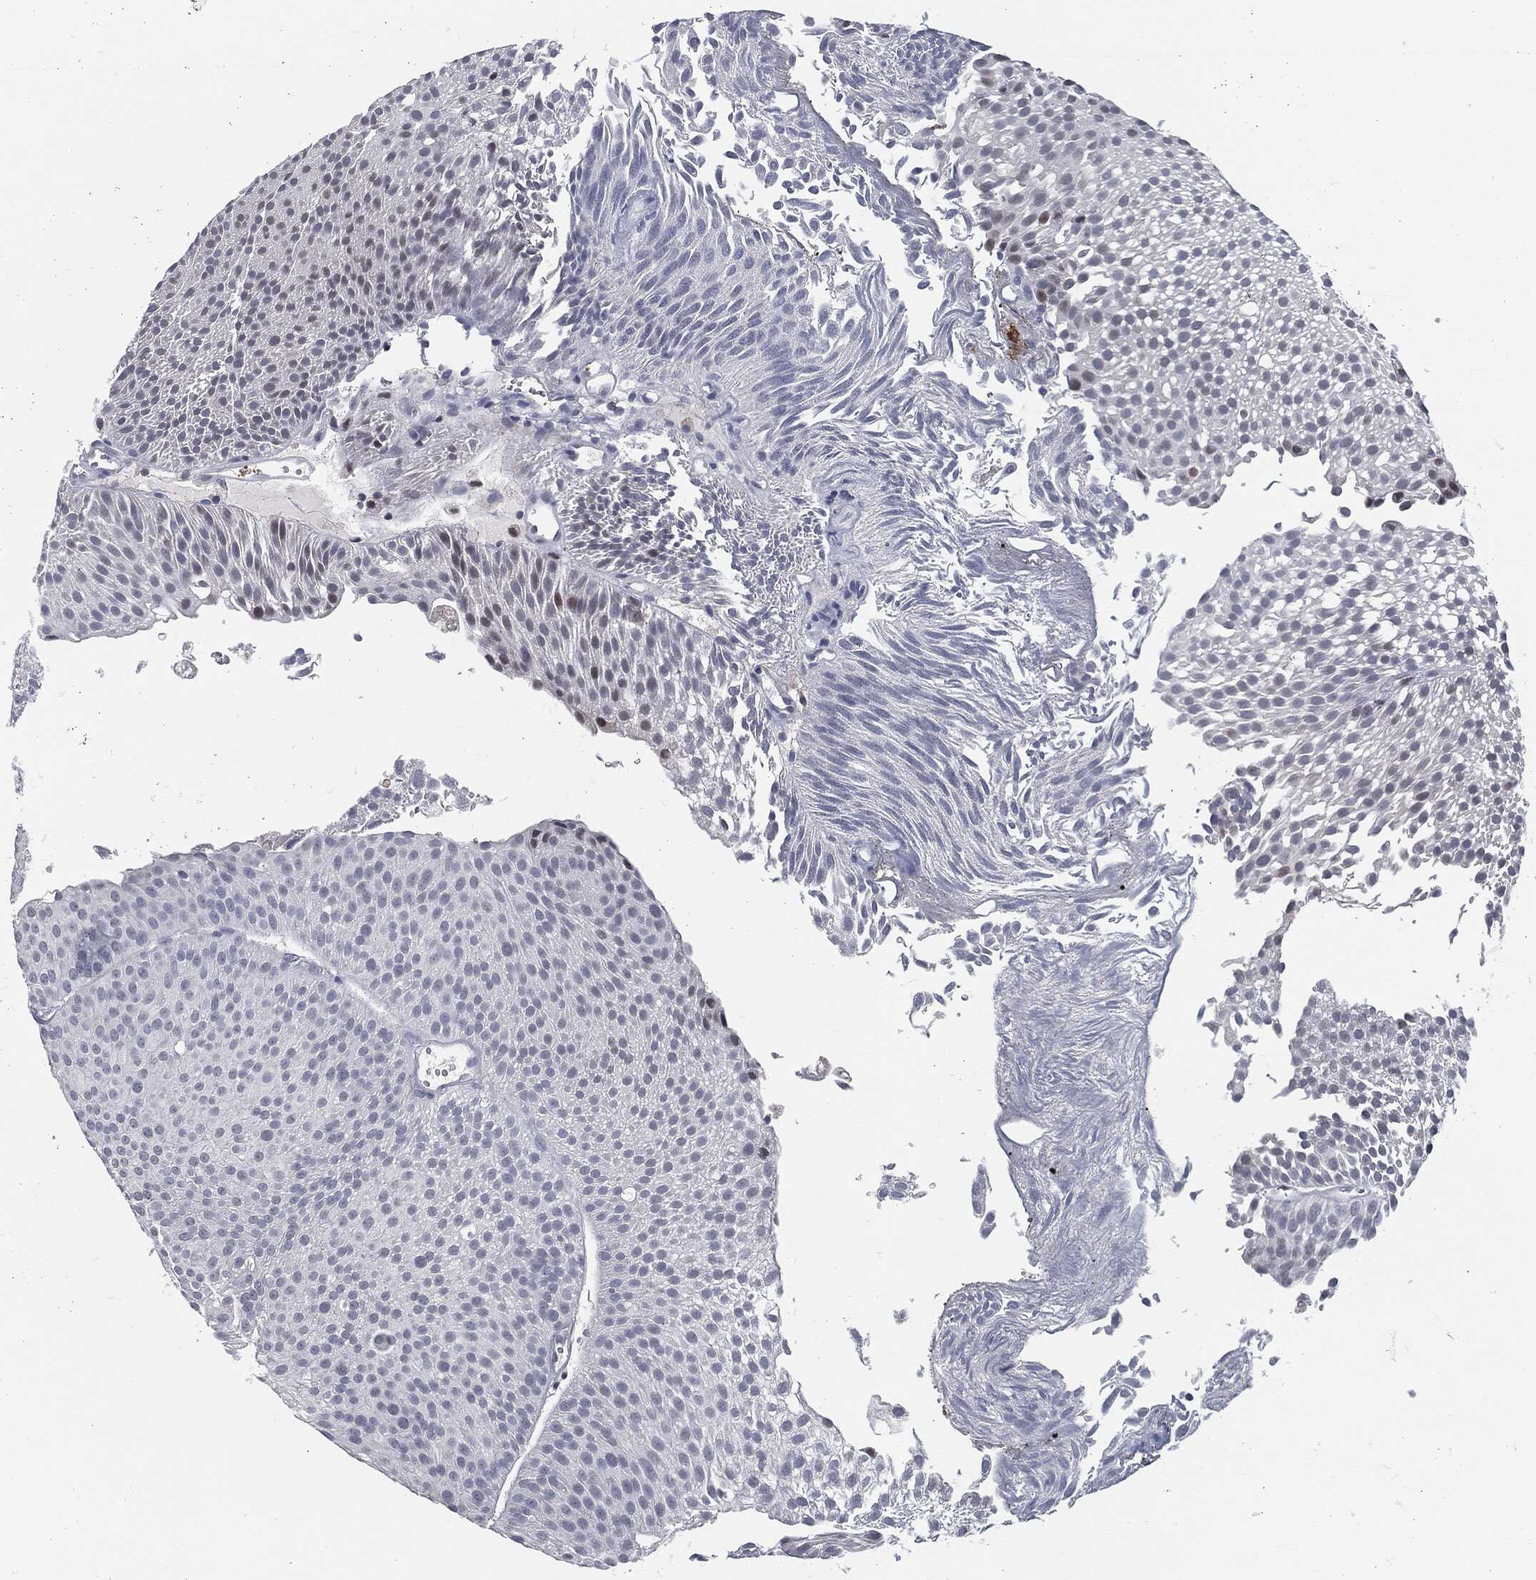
{"staining": {"intensity": "negative", "quantity": "none", "location": "none"}, "tissue": "urothelial cancer", "cell_type": "Tumor cells", "image_type": "cancer", "snomed": [{"axis": "morphology", "description": "Urothelial carcinoma, Low grade"}, {"axis": "topography", "description": "Urinary bladder"}], "caption": "High magnification brightfield microscopy of low-grade urothelial carcinoma stained with DAB (brown) and counterstained with hematoxylin (blue): tumor cells show no significant staining.", "gene": "PROM1", "patient": {"sex": "male", "age": 65}}